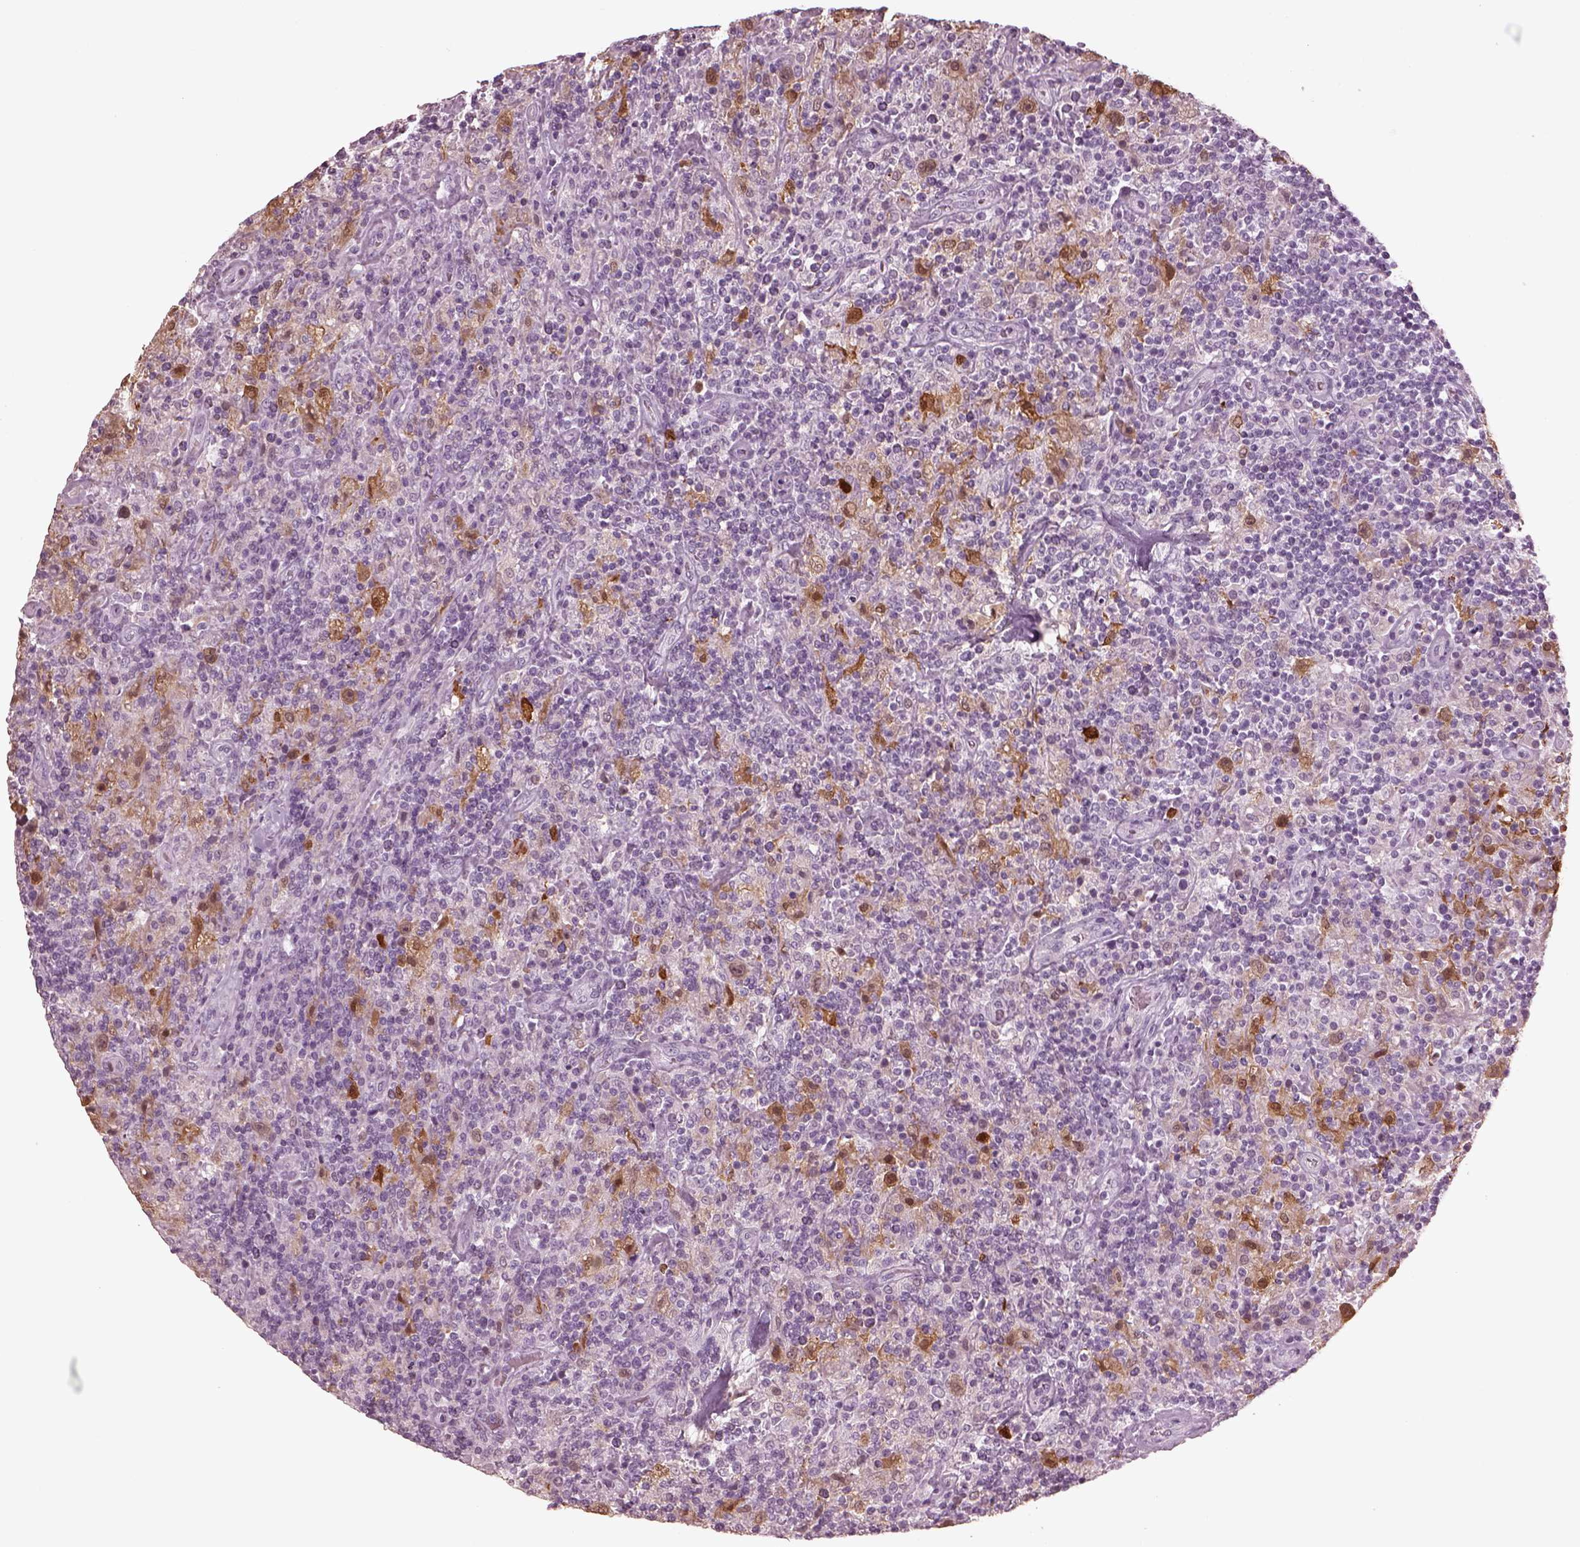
{"staining": {"intensity": "moderate", "quantity": "25%-75%", "location": "cytoplasmic/membranous"}, "tissue": "lymphoma", "cell_type": "Tumor cells", "image_type": "cancer", "snomed": [{"axis": "morphology", "description": "Hodgkin's disease, NOS"}, {"axis": "topography", "description": "Lymph node"}], "caption": "Approximately 25%-75% of tumor cells in human Hodgkin's disease display moderate cytoplasmic/membranous protein staining as visualized by brown immunohistochemical staining.", "gene": "C2orf81", "patient": {"sex": "male", "age": 70}}